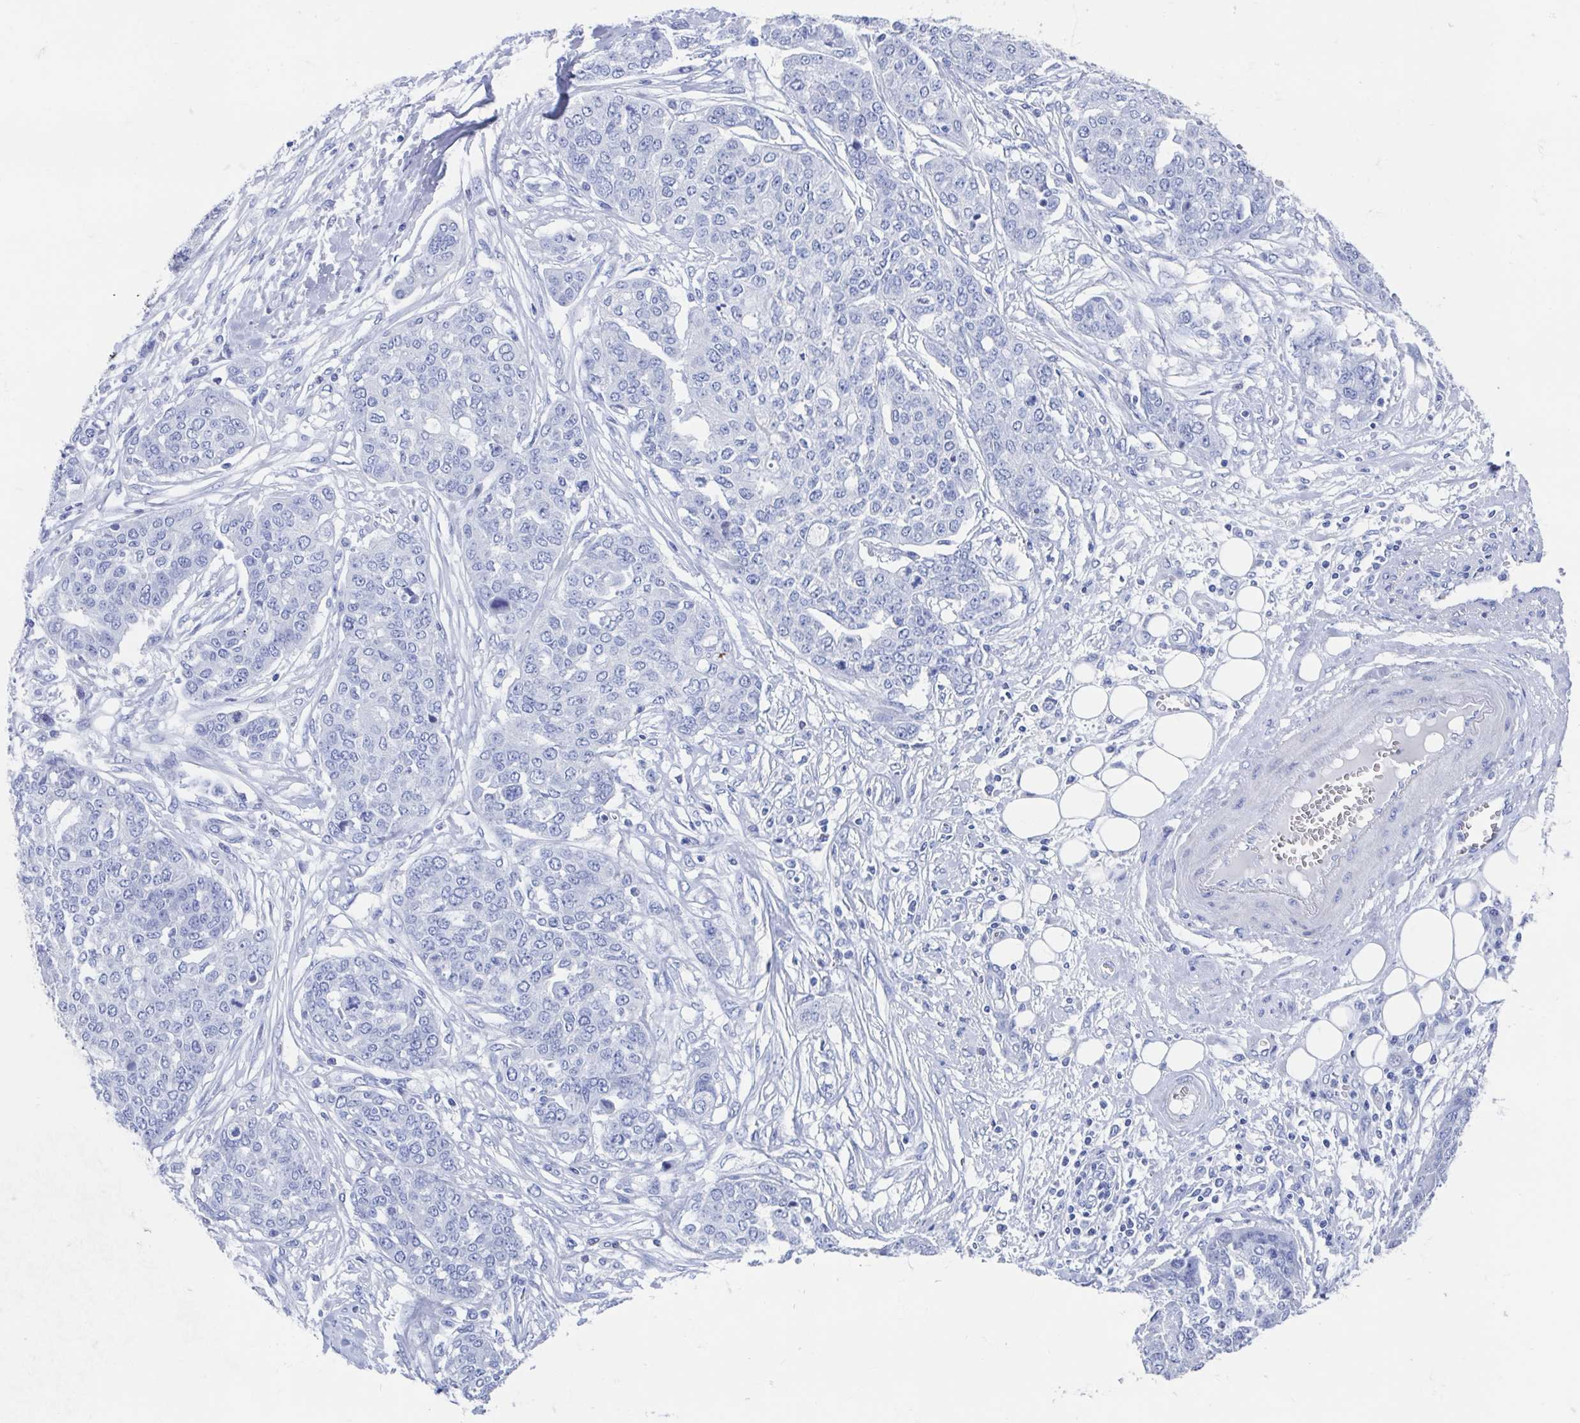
{"staining": {"intensity": "negative", "quantity": "none", "location": "none"}, "tissue": "ovarian cancer", "cell_type": "Tumor cells", "image_type": "cancer", "snomed": [{"axis": "morphology", "description": "Cystadenocarcinoma, serous, NOS"}, {"axis": "topography", "description": "Soft tissue"}, {"axis": "topography", "description": "Ovary"}], "caption": "Tumor cells are negative for brown protein staining in serous cystadenocarcinoma (ovarian).", "gene": "SHCBP1L", "patient": {"sex": "female", "age": 57}}